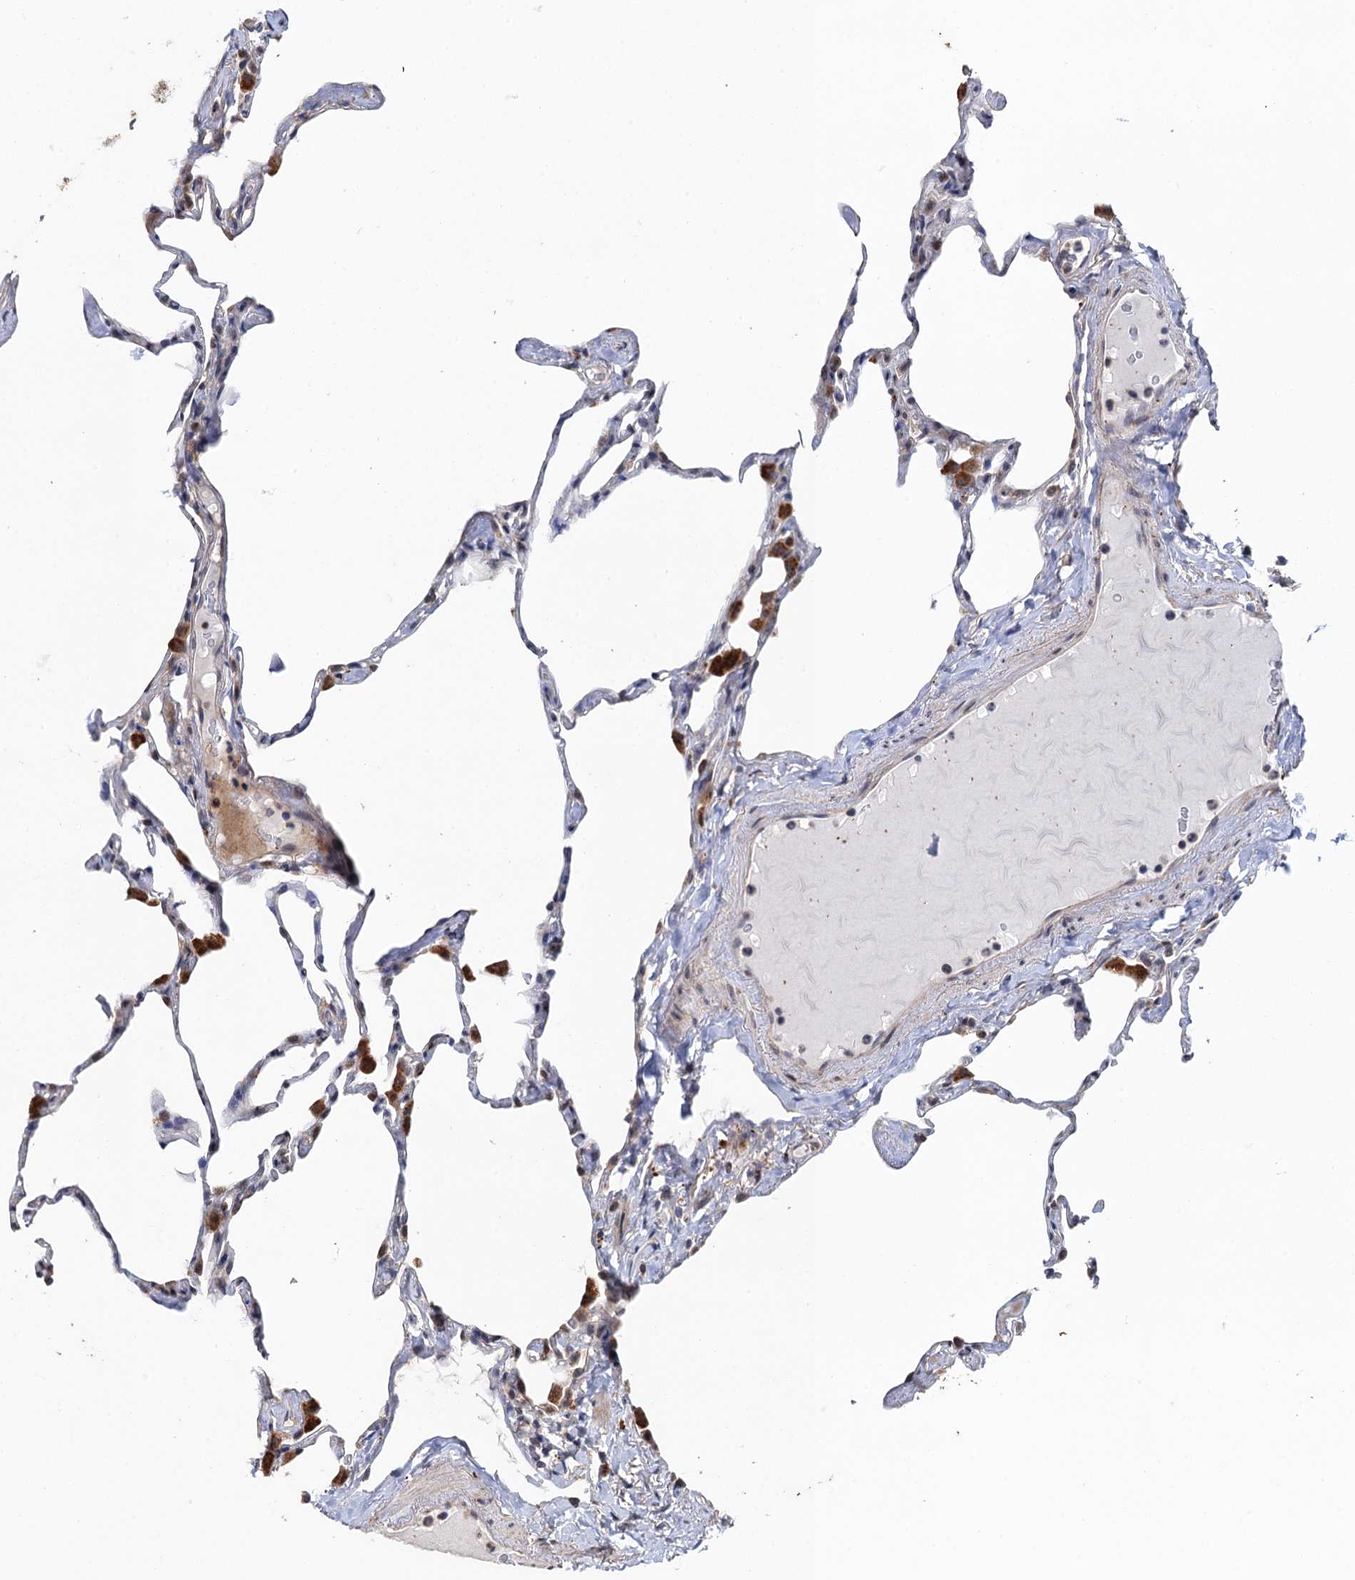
{"staining": {"intensity": "negative", "quantity": "none", "location": "none"}, "tissue": "lung", "cell_type": "Alveolar cells", "image_type": "normal", "snomed": [{"axis": "morphology", "description": "Normal tissue, NOS"}, {"axis": "topography", "description": "Lung"}], "caption": "Immunohistochemistry micrograph of unremarkable lung: lung stained with DAB shows no significant protein staining in alveolar cells.", "gene": "BMERB1", "patient": {"sex": "male", "age": 65}}